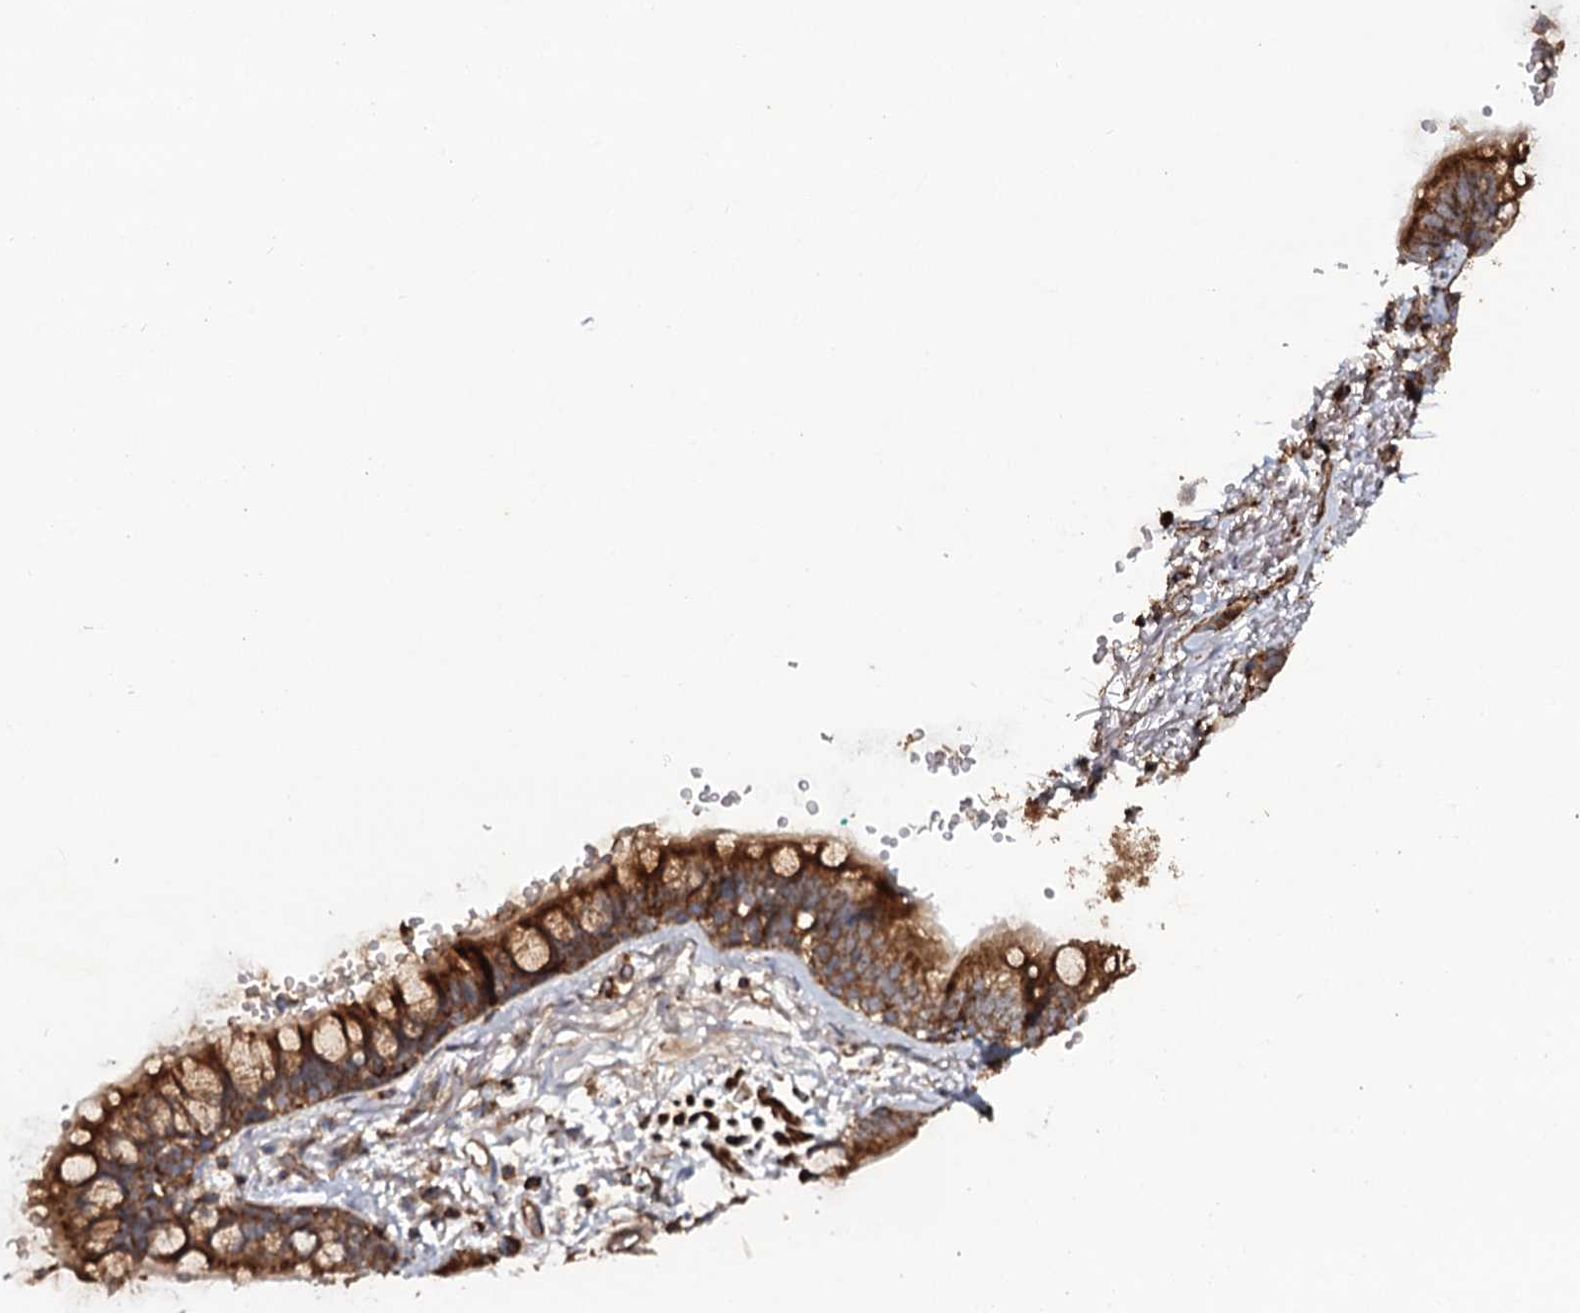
{"staining": {"intensity": "weak", "quantity": "25%-75%", "location": "cytoplasmic/membranous"}, "tissue": "adipose tissue", "cell_type": "Adipocytes", "image_type": "normal", "snomed": [{"axis": "morphology", "description": "Normal tissue, NOS"}, {"axis": "topography", "description": "Lymph node"}, {"axis": "topography", "description": "Bronchus"}], "caption": "High-power microscopy captured an immunohistochemistry (IHC) photomicrograph of normal adipose tissue, revealing weak cytoplasmic/membranous staining in approximately 25%-75% of adipocytes.", "gene": "VWA8", "patient": {"sex": "male", "age": 63}}